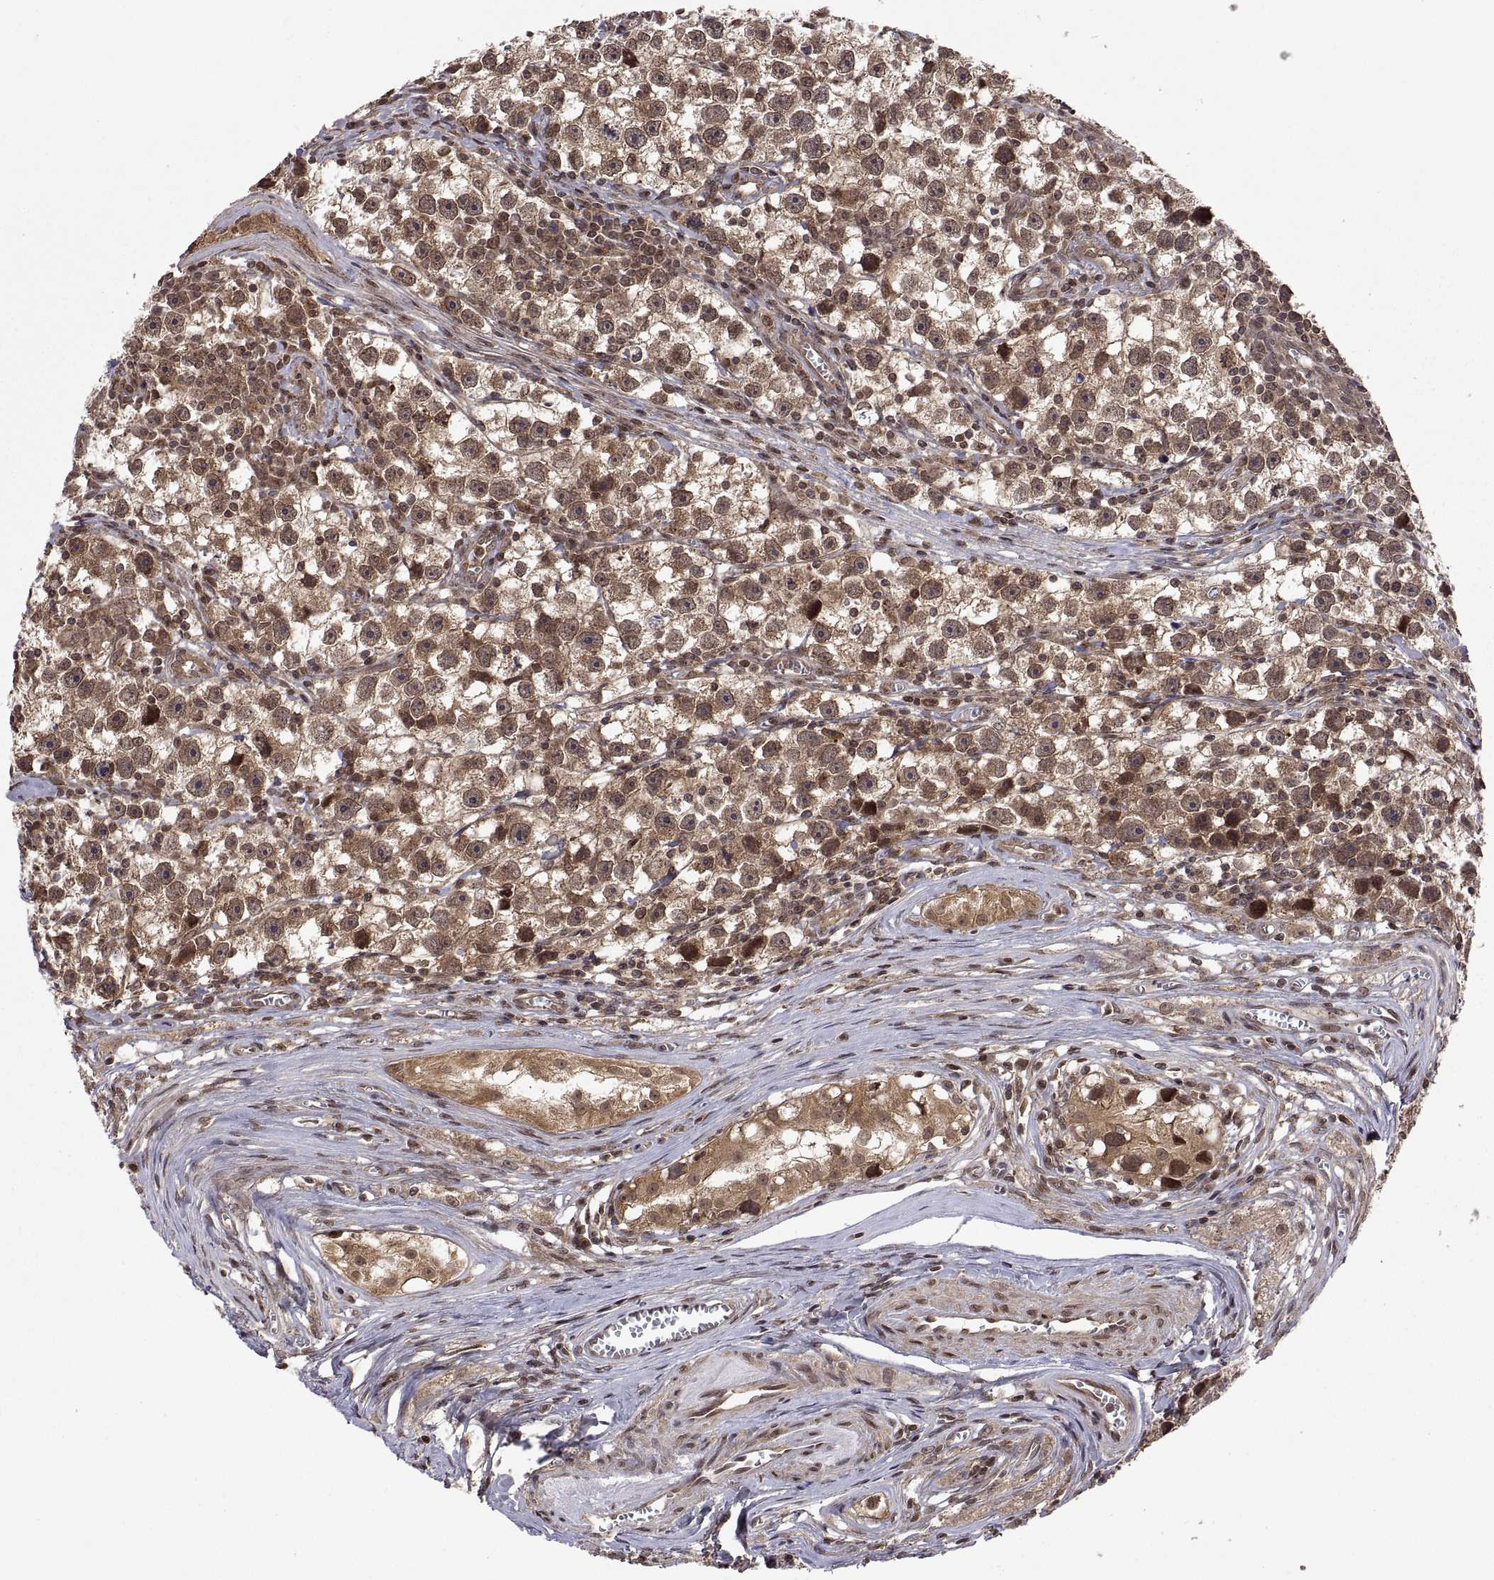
{"staining": {"intensity": "moderate", "quantity": ">75%", "location": "cytoplasmic/membranous"}, "tissue": "testis cancer", "cell_type": "Tumor cells", "image_type": "cancer", "snomed": [{"axis": "morphology", "description": "Seminoma, NOS"}, {"axis": "topography", "description": "Testis"}], "caption": "High-magnification brightfield microscopy of testis cancer (seminoma) stained with DAB (3,3'-diaminobenzidine) (brown) and counterstained with hematoxylin (blue). tumor cells exhibit moderate cytoplasmic/membranous staining is appreciated in approximately>75% of cells.", "gene": "ZNRF2", "patient": {"sex": "male", "age": 30}}